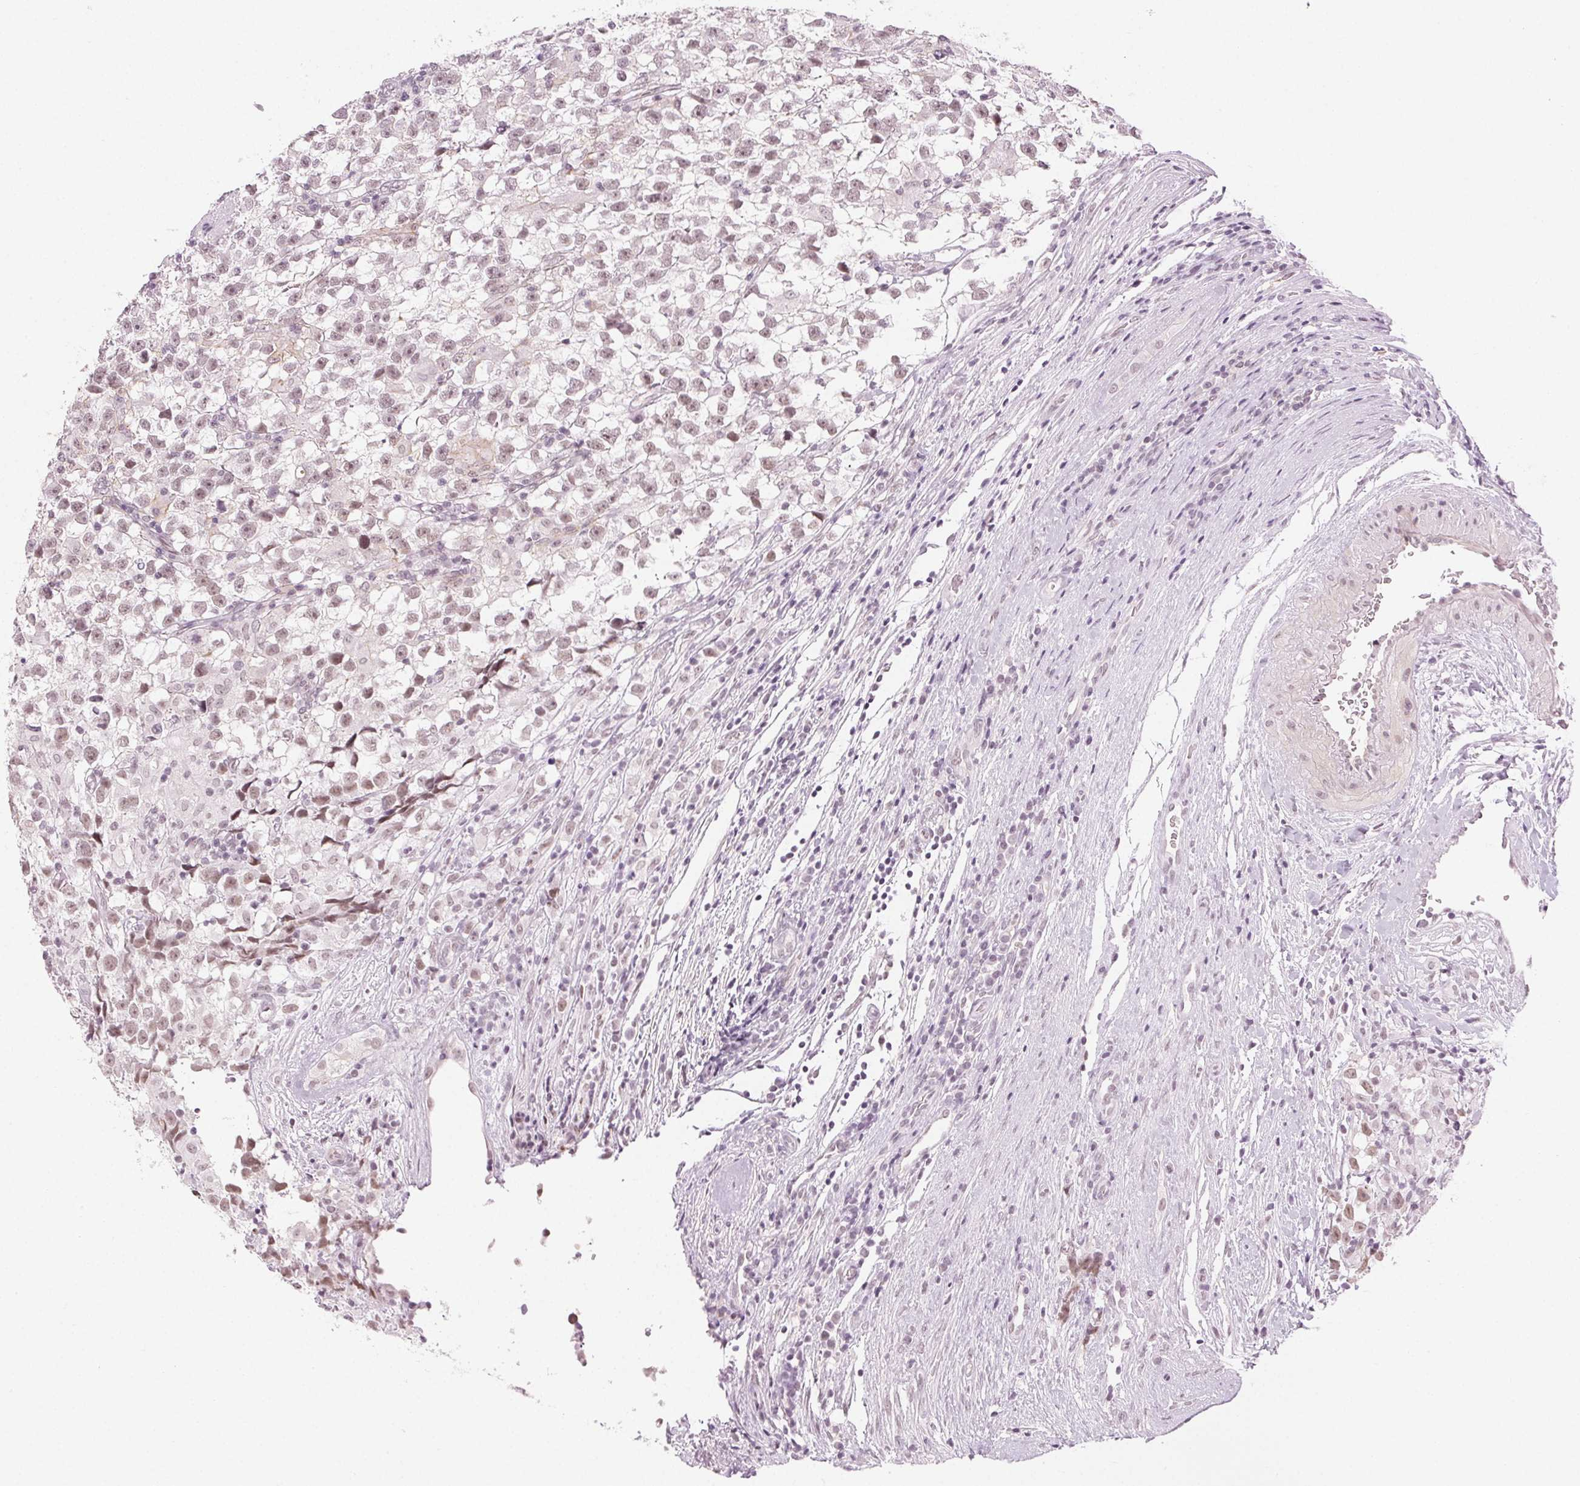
{"staining": {"intensity": "weak", "quantity": "<25%", "location": "nuclear"}, "tissue": "testis cancer", "cell_type": "Tumor cells", "image_type": "cancer", "snomed": [{"axis": "morphology", "description": "Seminoma, NOS"}, {"axis": "topography", "description": "Testis"}], "caption": "The micrograph reveals no significant expression in tumor cells of testis cancer (seminoma).", "gene": "AIF1L", "patient": {"sex": "male", "age": 31}}